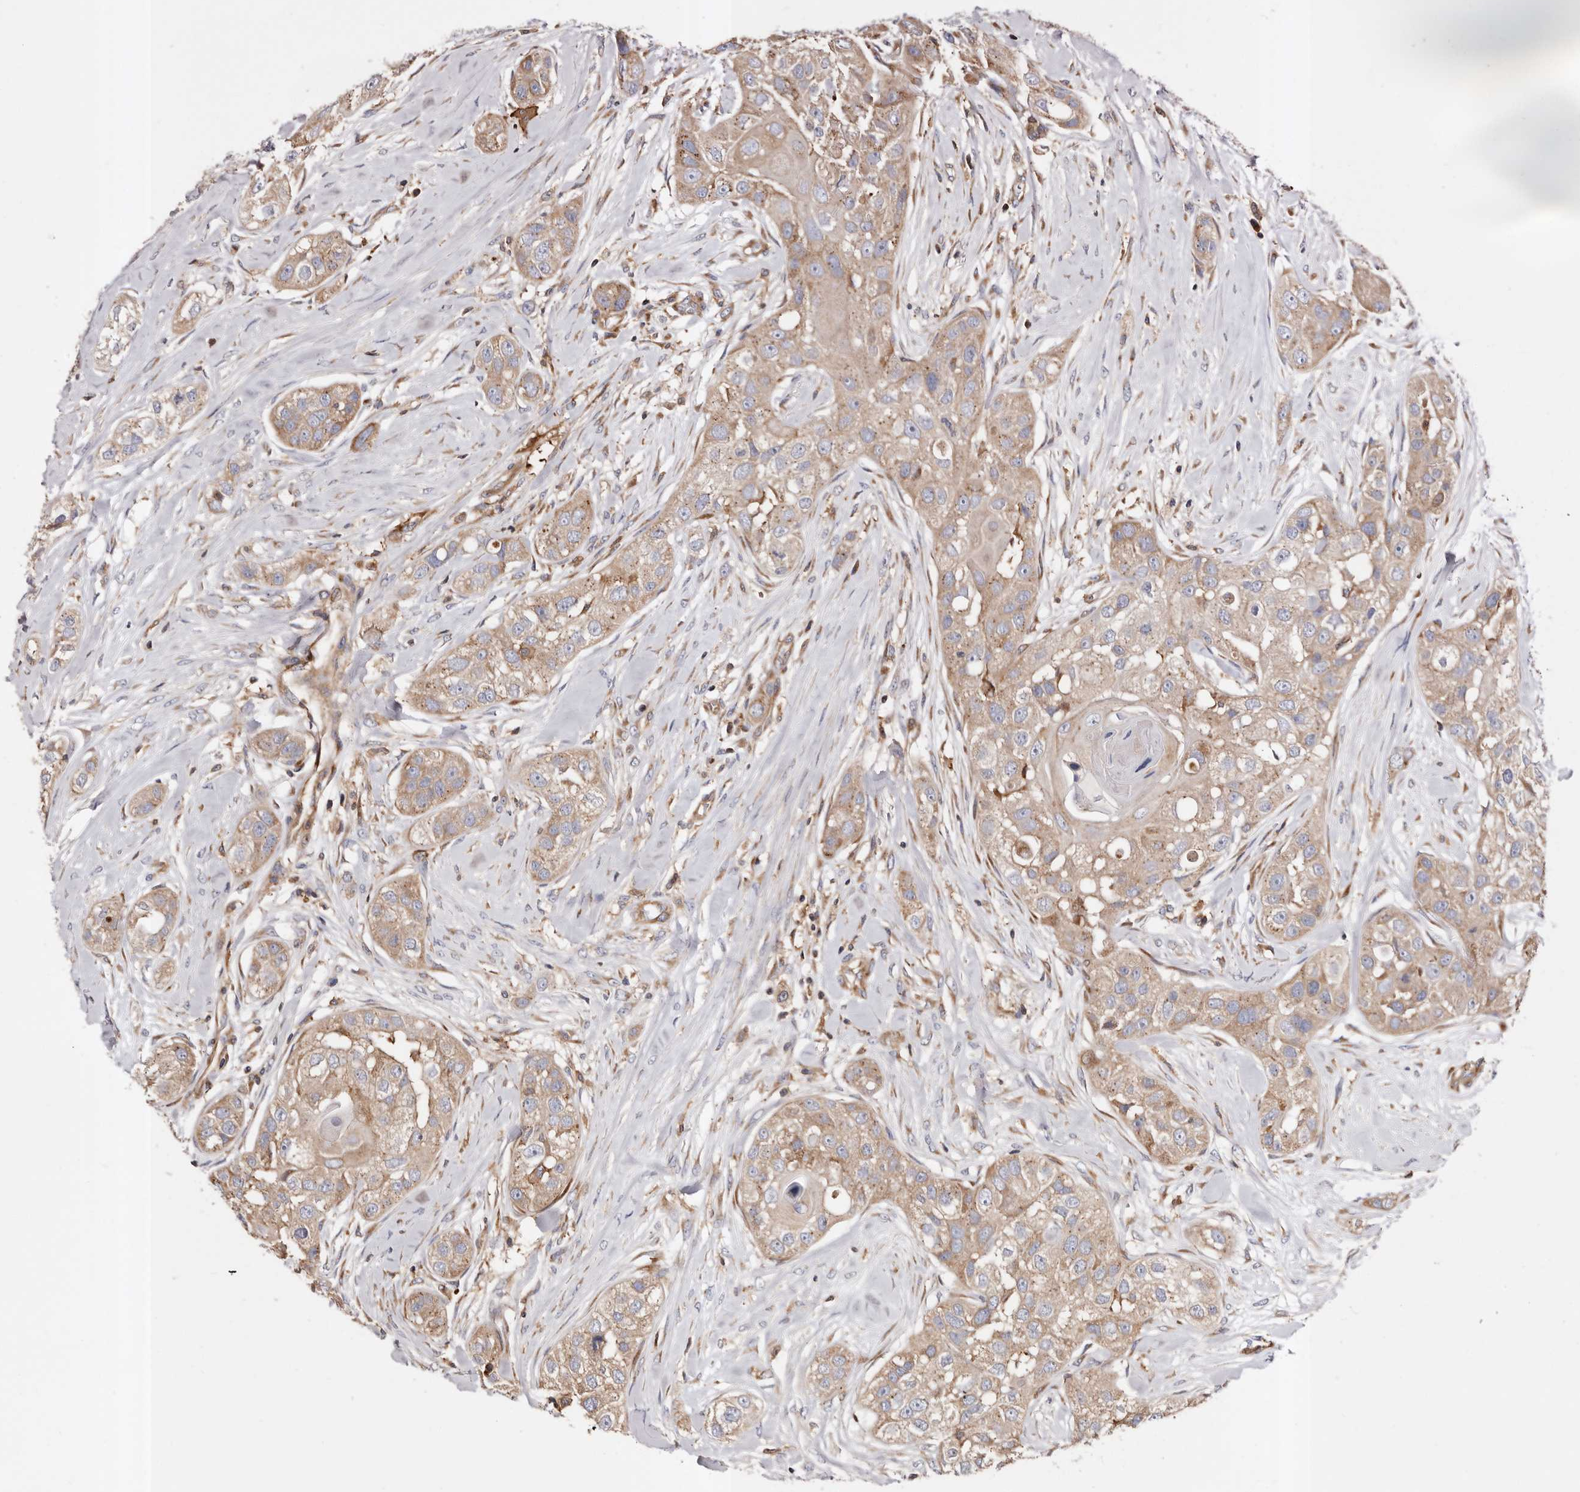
{"staining": {"intensity": "weak", "quantity": ">75%", "location": "cytoplasmic/membranous"}, "tissue": "head and neck cancer", "cell_type": "Tumor cells", "image_type": "cancer", "snomed": [{"axis": "morphology", "description": "Normal tissue, NOS"}, {"axis": "morphology", "description": "Squamous cell carcinoma, NOS"}, {"axis": "topography", "description": "Skeletal muscle"}, {"axis": "topography", "description": "Head-Neck"}], "caption": "Tumor cells reveal weak cytoplasmic/membranous expression in about >75% of cells in squamous cell carcinoma (head and neck).", "gene": "COQ8B", "patient": {"sex": "male", "age": 51}}